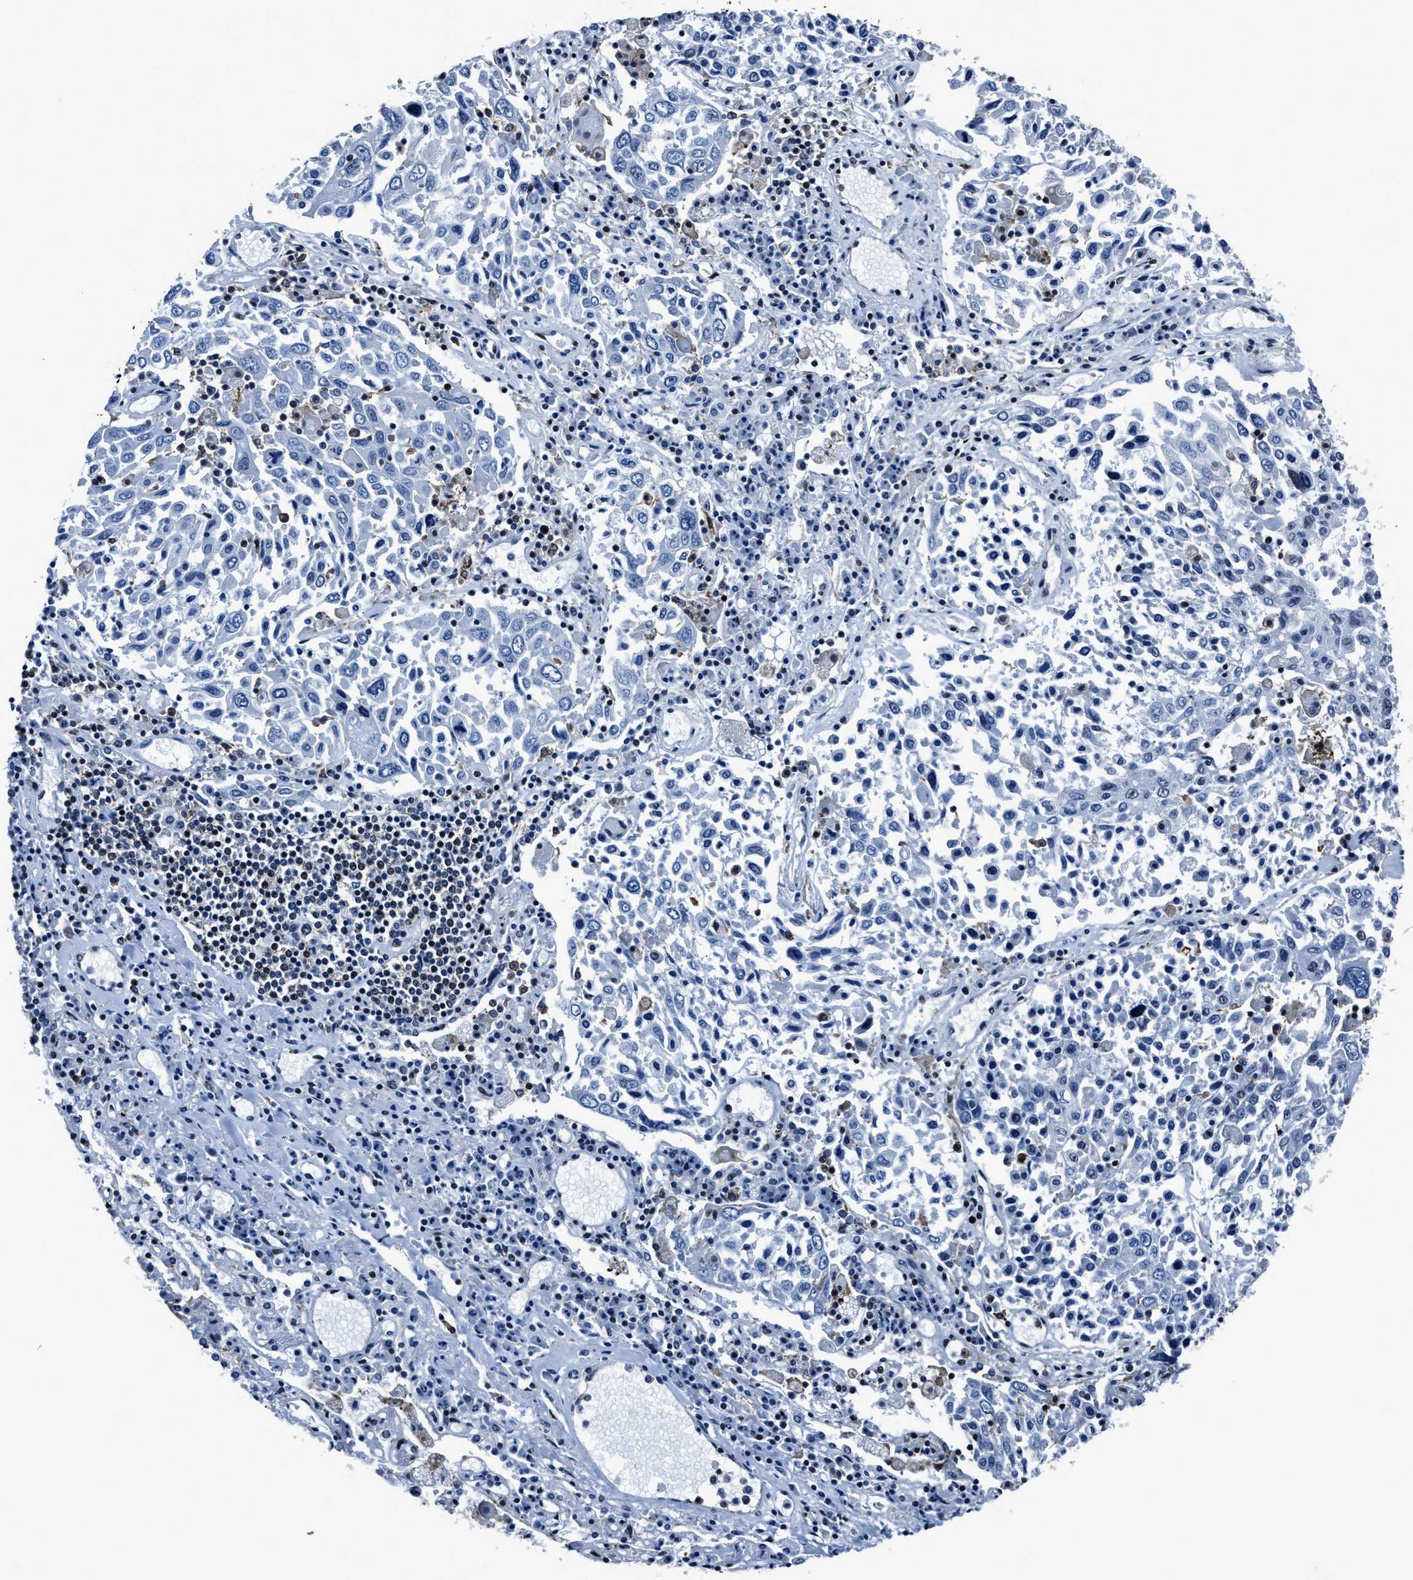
{"staining": {"intensity": "weak", "quantity": "<25%", "location": "nuclear"}, "tissue": "lung cancer", "cell_type": "Tumor cells", "image_type": "cancer", "snomed": [{"axis": "morphology", "description": "Squamous cell carcinoma, NOS"}, {"axis": "topography", "description": "Lung"}], "caption": "Immunohistochemical staining of human lung cancer reveals no significant staining in tumor cells.", "gene": "PPIE", "patient": {"sex": "male", "age": 65}}